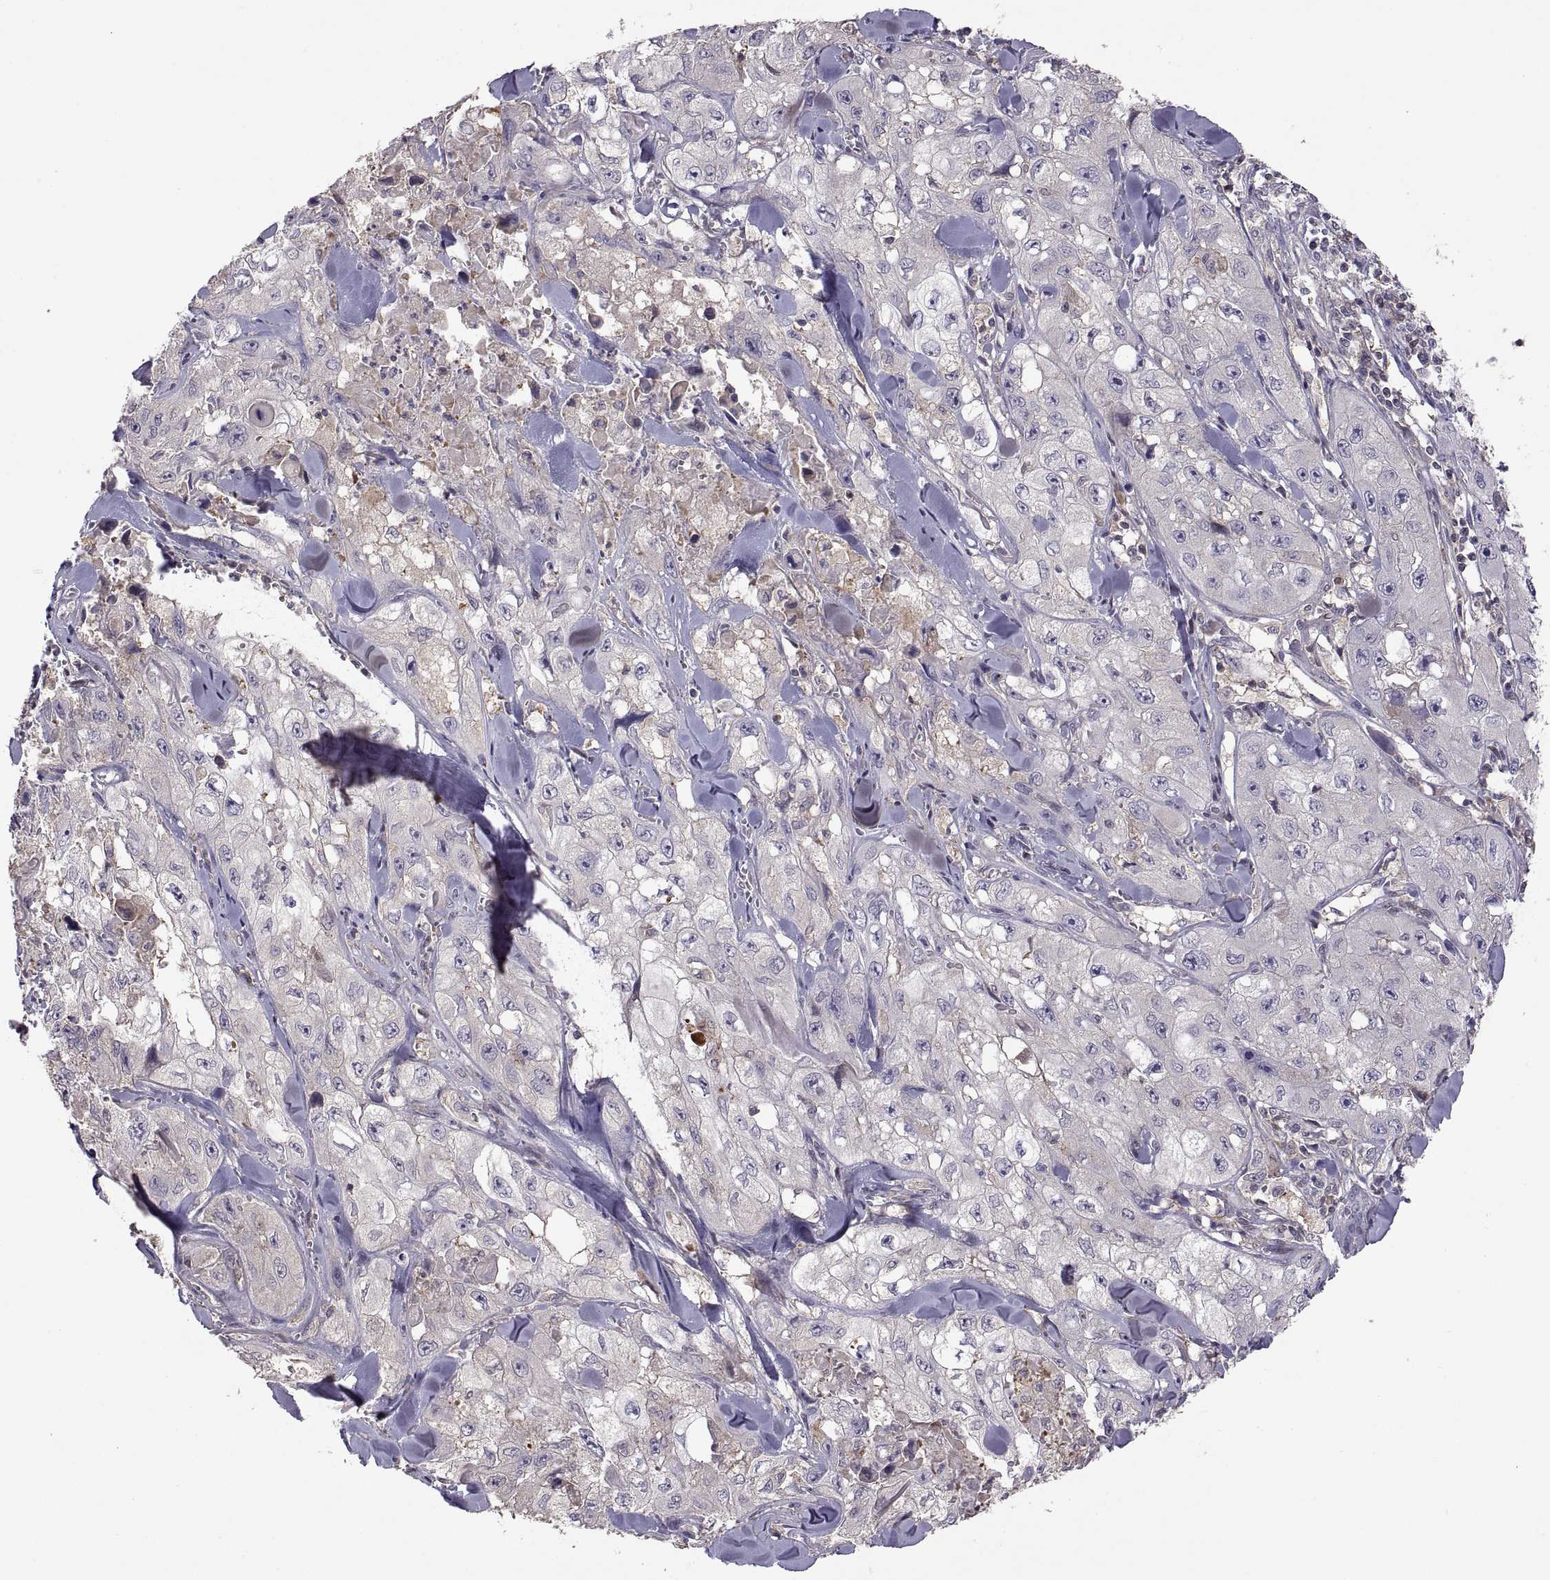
{"staining": {"intensity": "negative", "quantity": "none", "location": "none"}, "tissue": "skin cancer", "cell_type": "Tumor cells", "image_type": "cancer", "snomed": [{"axis": "morphology", "description": "Squamous cell carcinoma, NOS"}, {"axis": "topography", "description": "Skin"}, {"axis": "topography", "description": "Subcutis"}], "caption": "An immunohistochemistry (IHC) histopathology image of skin cancer (squamous cell carcinoma) is shown. There is no staining in tumor cells of skin cancer (squamous cell carcinoma). (Immunohistochemistry, brightfield microscopy, high magnification).", "gene": "NMNAT2", "patient": {"sex": "male", "age": 73}}